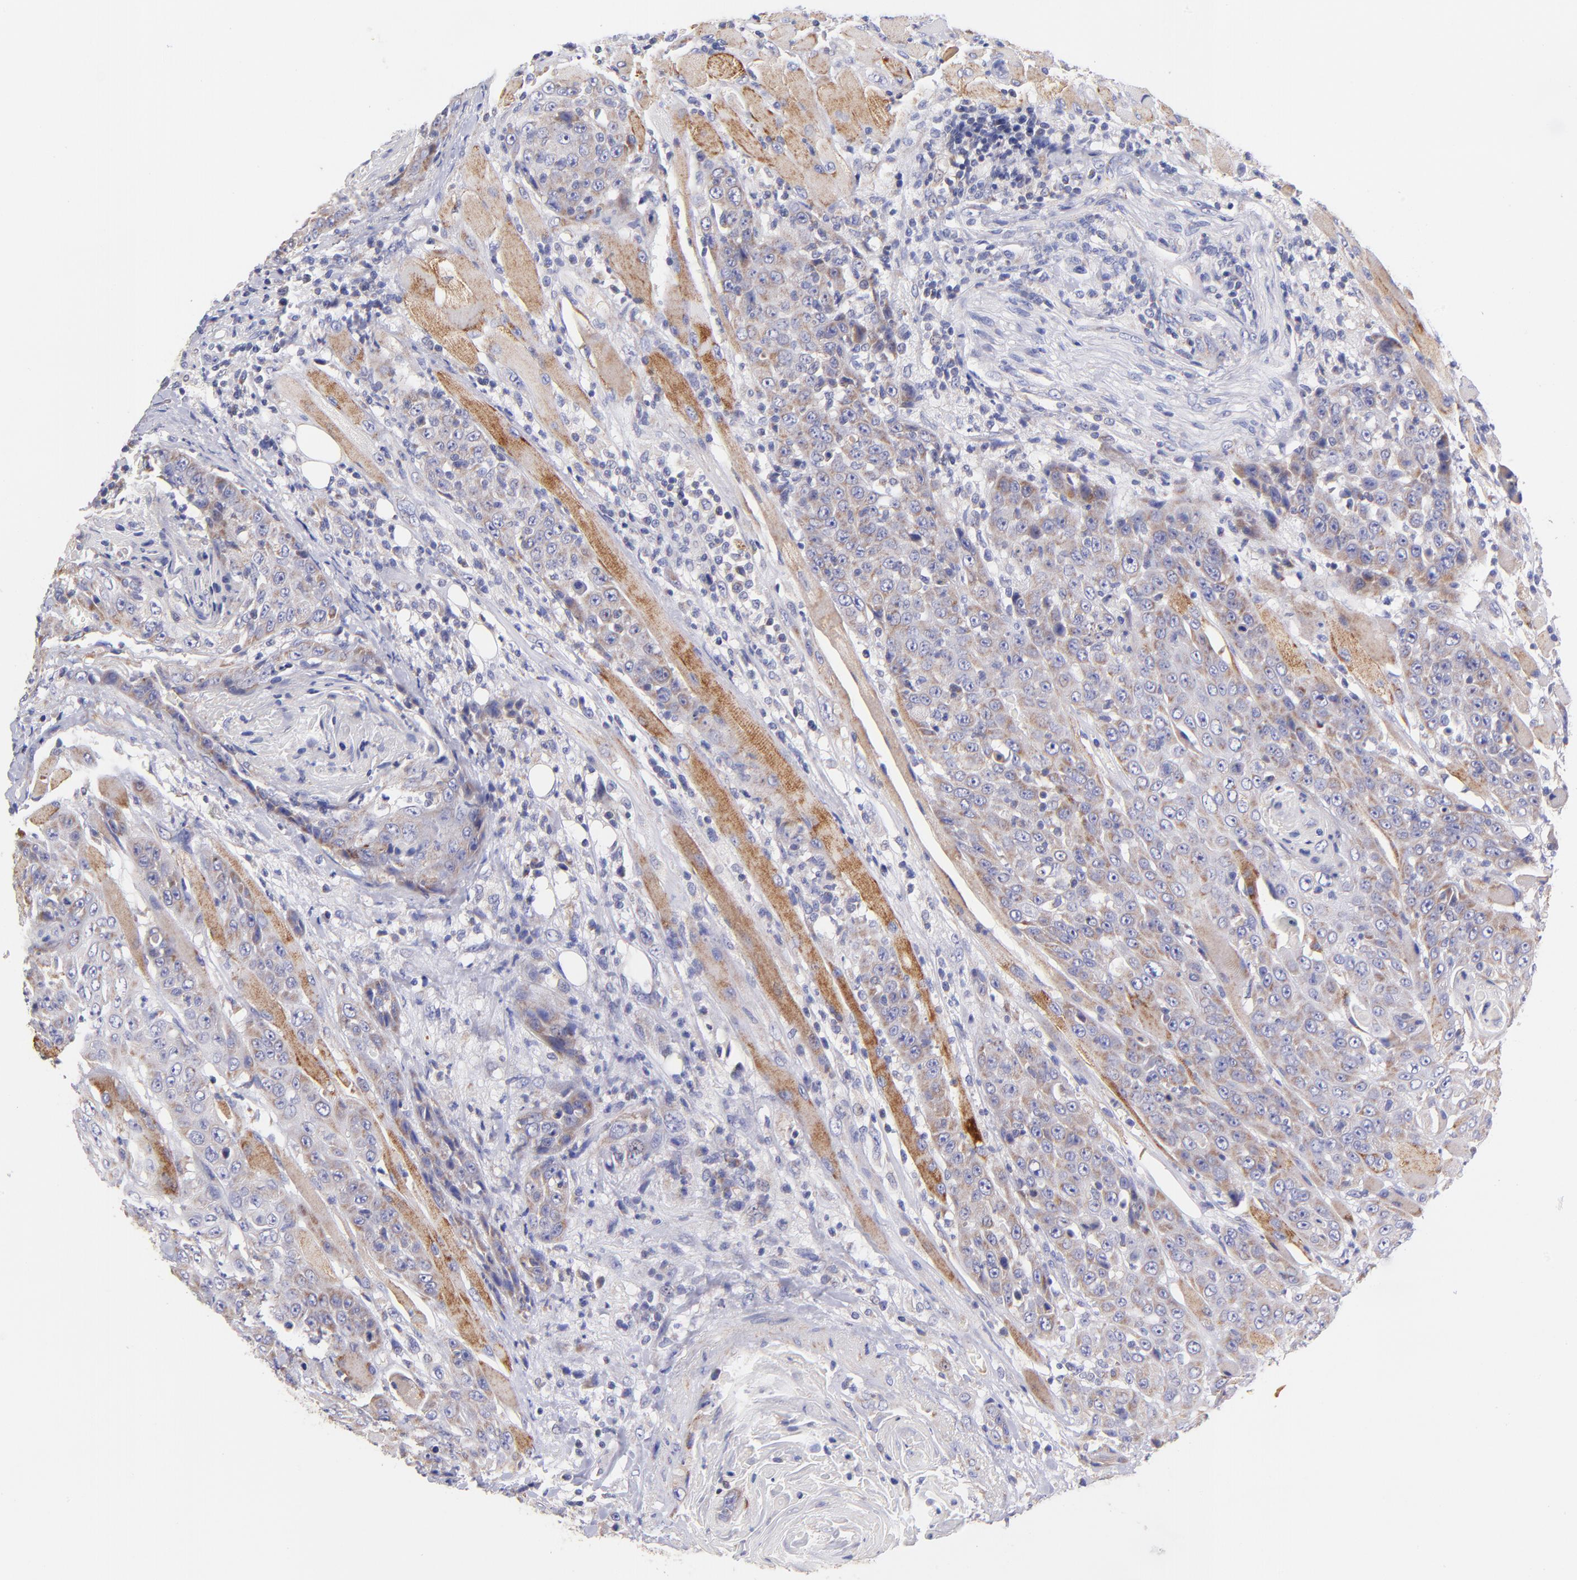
{"staining": {"intensity": "moderate", "quantity": "25%-75%", "location": "cytoplasmic/membranous"}, "tissue": "head and neck cancer", "cell_type": "Tumor cells", "image_type": "cancer", "snomed": [{"axis": "morphology", "description": "Squamous cell carcinoma, NOS"}, {"axis": "topography", "description": "Head-Neck"}], "caption": "An immunohistochemistry image of tumor tissue is shown. Protein staining in brown shows moderate cytoplasmic/membranous positivity in head and neck cancer within tumor cells.", "gene": "NDUFB7", "patient": {"sex": "female", "age": 84}}